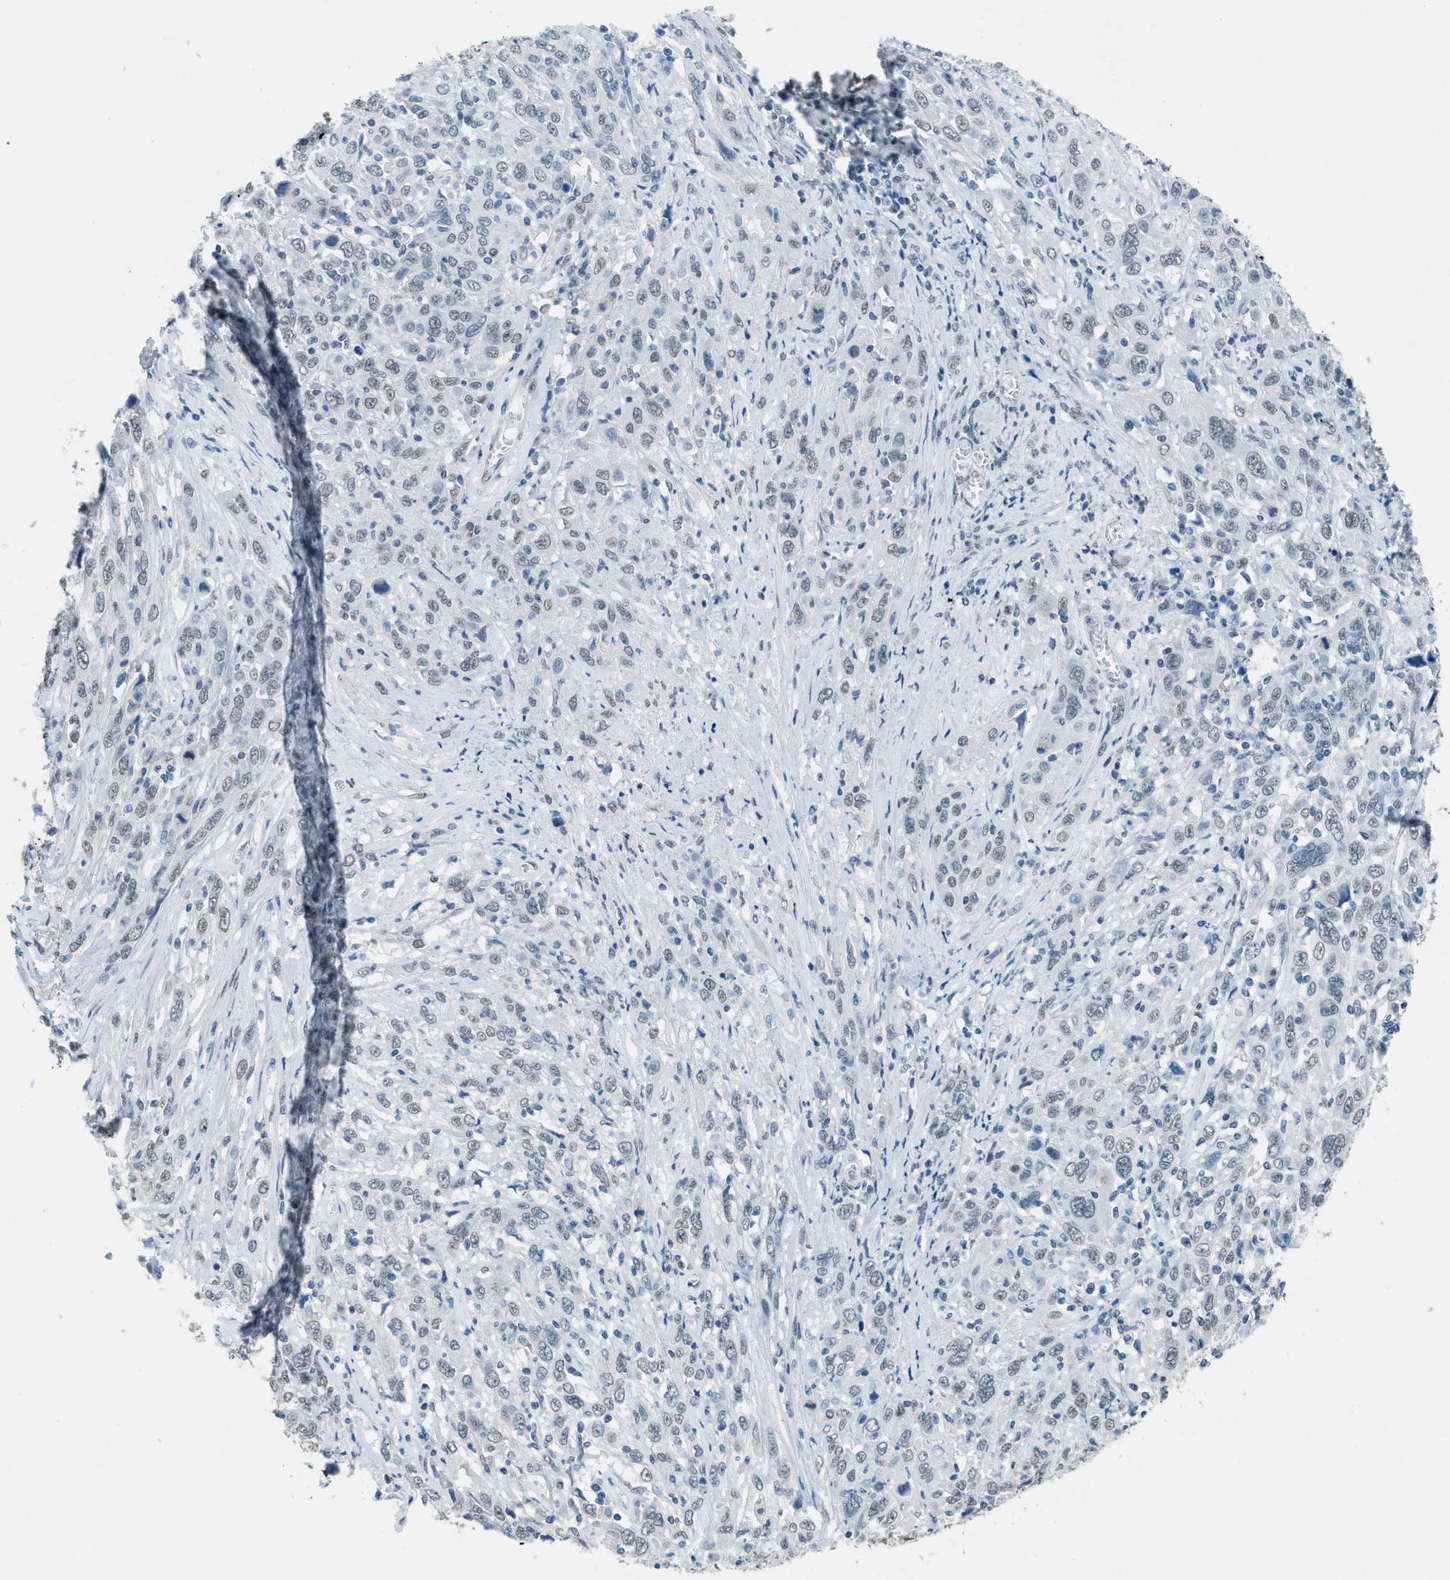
{"staining": {"intensity": "weak", "quantity": "<25%", "location": "nuclear"}, "tissue": "cervical cancer", "cell_type": "Tumor cells", "image_type": "cancer", "snomed": [{"axis": "morphology", "description": "Squamous cell carcinoma, NOS"}, {"axis": "topography", "description": "Cervix"}], "caption": "The photomicrograph reveals no staining of tumor cells in cervical squamous cell carcinoma.", "gene": "TTC13", "patient": {"sex": "female", "age": 46}}